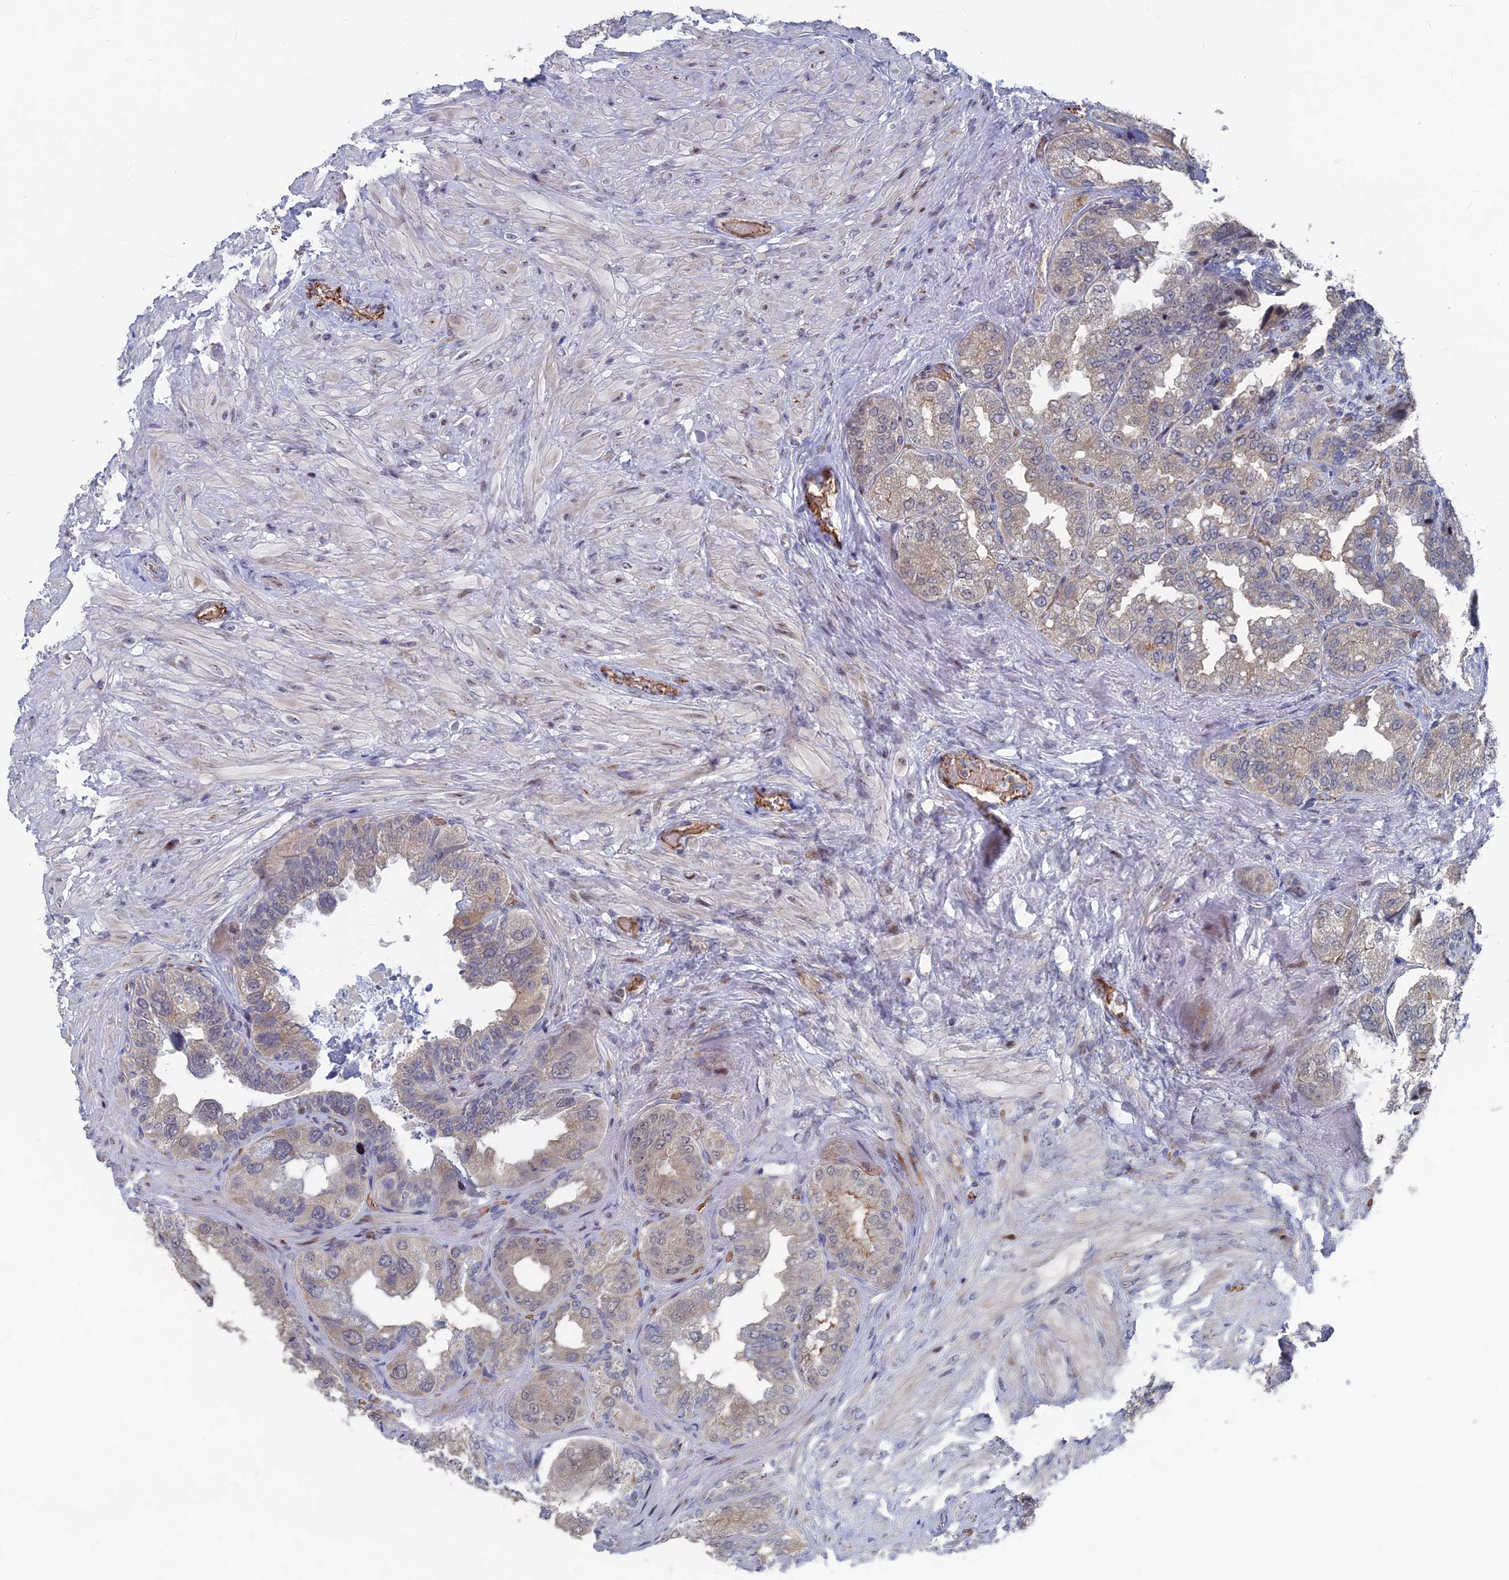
{"staining": {"intensity": "moderate", "quantity": "<25%", "location": "cytoplasmic/membranous,nuclear"}, "tissue": "seminal vesicle", "cell_type": "Glandular cells", "image_type": "normal", "snomed": [{"axis": "morphology", "description": "Normal tissue, NOS"}, {"axis": "topography", "description": "Seminal veicle"}, {"axis": "topography", "description": "Peripheral nerve tissue"}], "caption": "Approximately <25% of glandular cells in benign seminal vesicle demonstrate moderate cytoplasmic/membranous,nuclear protein expression as visualized by brown immunohistochemical staining.", "gene": "SH3D21", "patient": {"sex": "male", "age": 63}}